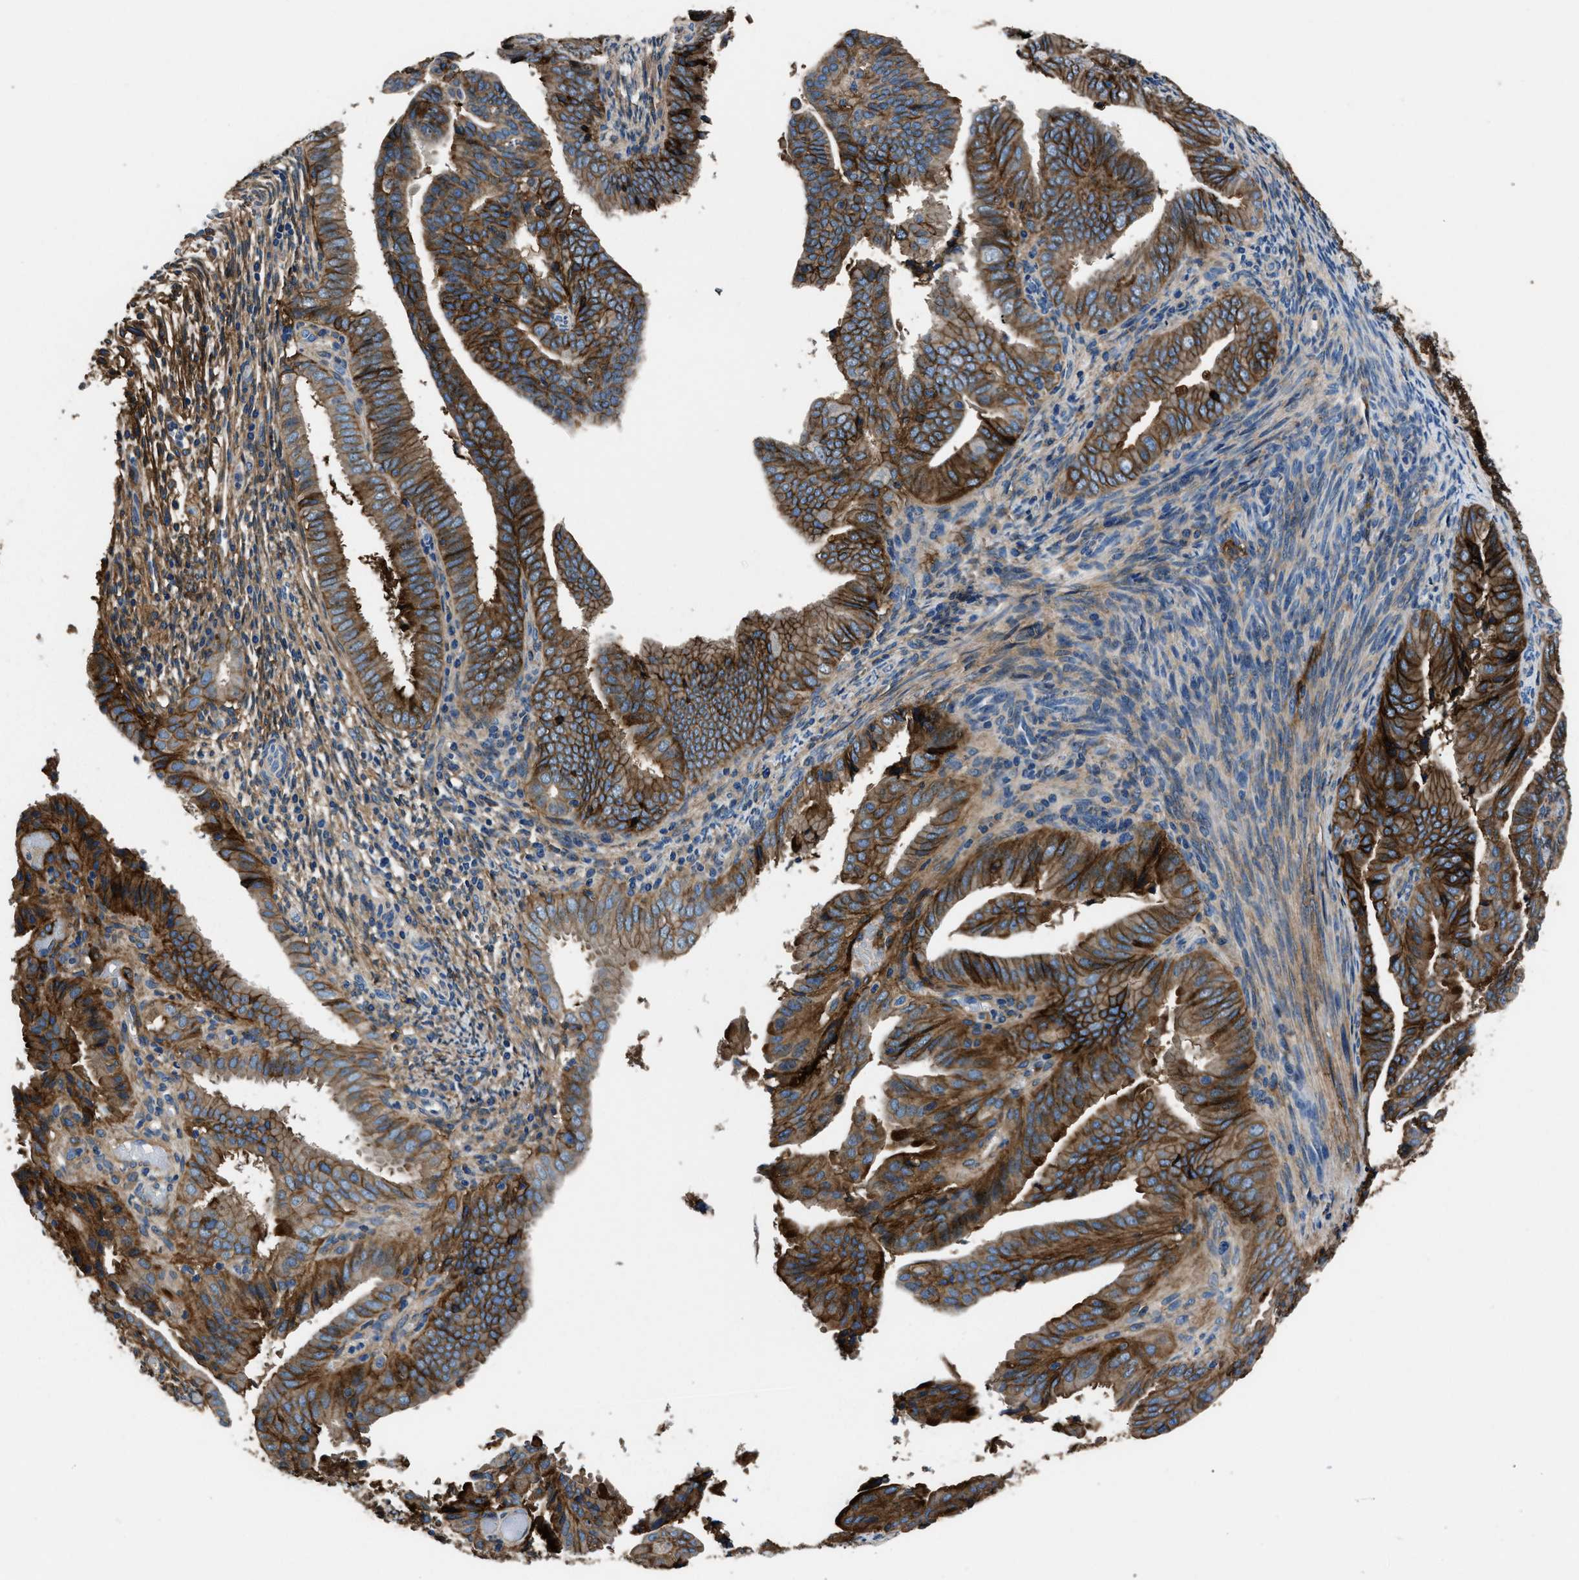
{"staining": {"intensity": "strong", "quantity": ">75%", "location": "cytoplasmic/membranous"}, "tissue": "endometrial cancer", "cell_type": "Tumor cells", "image_type": "cancer", "snomed": [{"axis": "morphology", "description": "Adenocarcinoma, NOS"}, {"axis": "topography", "description": "Endometrium"}], "caption": "IHC (DAB (3,3'-diaminobenzidine)) staining of endometrial cancer (adenocarcinoma) reveals strong cytoplasmic/membranous protein staining in approximately >75% of tumor cells.", "gene": "CD276", "patient": {"sex": "female", "age": 58}}